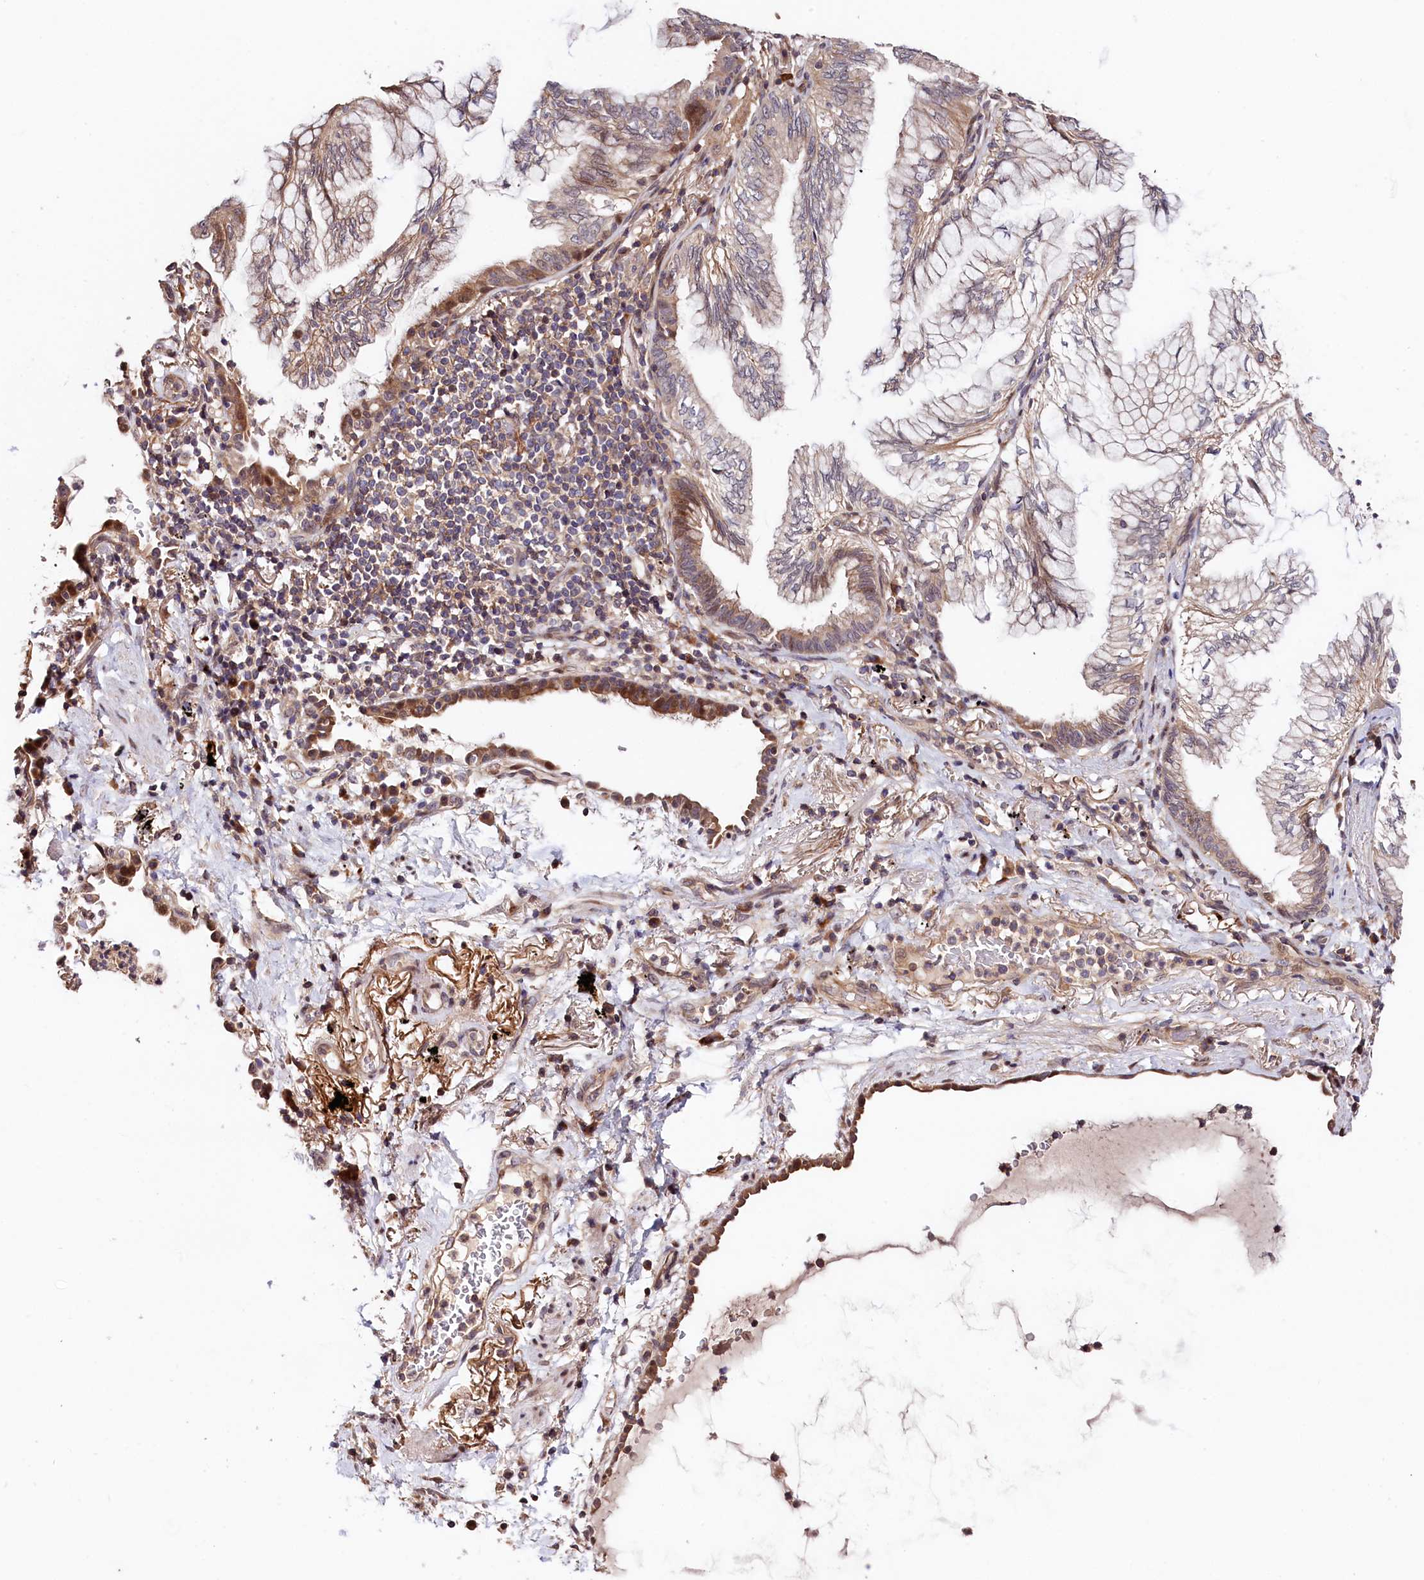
{"staining": {"intensity": "moderate", "quantity": "<25%", "location": "cytoplasmic/membranous"}, "tissue": "lung cancer", "cell_type": "Tumor cells", "image_type": "cancer", "snomed": [{"axis": "morphology", "description": "Adenocarcinoma, NOS"}, {"axis": "topography", "description": "Lung"}], "caption": "About <25% of tumor cells in lung cancer exhibit moderate cytoplasmic/membranous protein positivity as visualized by brown immunohistochemical staining.", "gene": "CACNA1H", "patient": {"sex": "female", "age": 70}}